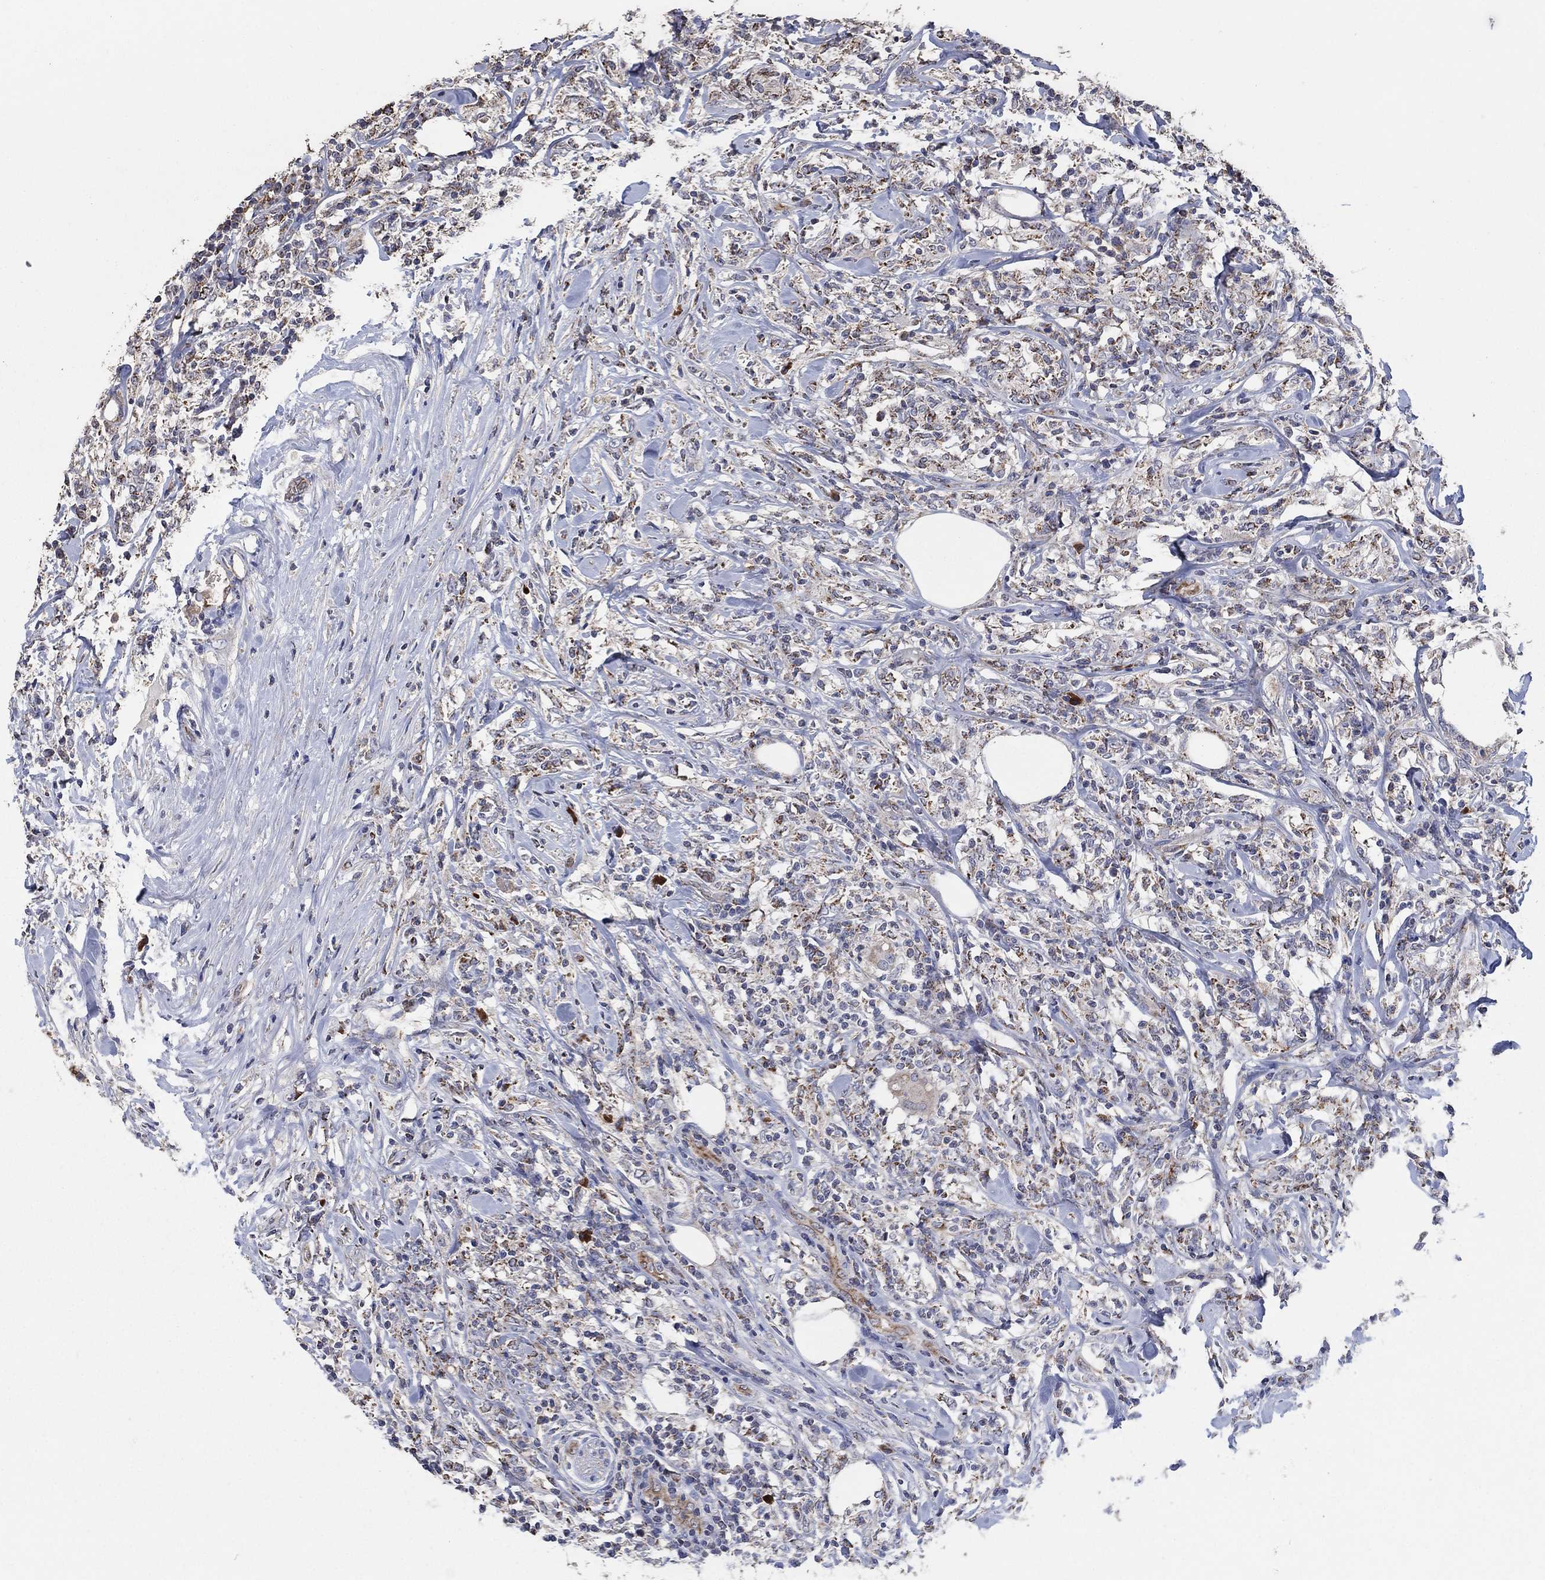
{"staining": {"intensity": "moderate", "quantity": "<25%", "location": "cytoplasmic/membranous"}, "tissue": "lymphoma", "cell_type": "Tumor cells", "image_type": "cancer", "snomed": [{"axis": "morphology", "description": "Malignant lymphoma, non-Hodgkin's type, High grade"}, {"axis": "topography", "description": "Lymph node"}], "caption": "A high-resolution histopathology image shows immunohistochemistry staining of lymphoma, which exhibits moderate cytoplasmic/membranous expression in approximately <25% of tumor cells.", "gene": "HID1", "patient": {"sex": "female", "age": 84}}